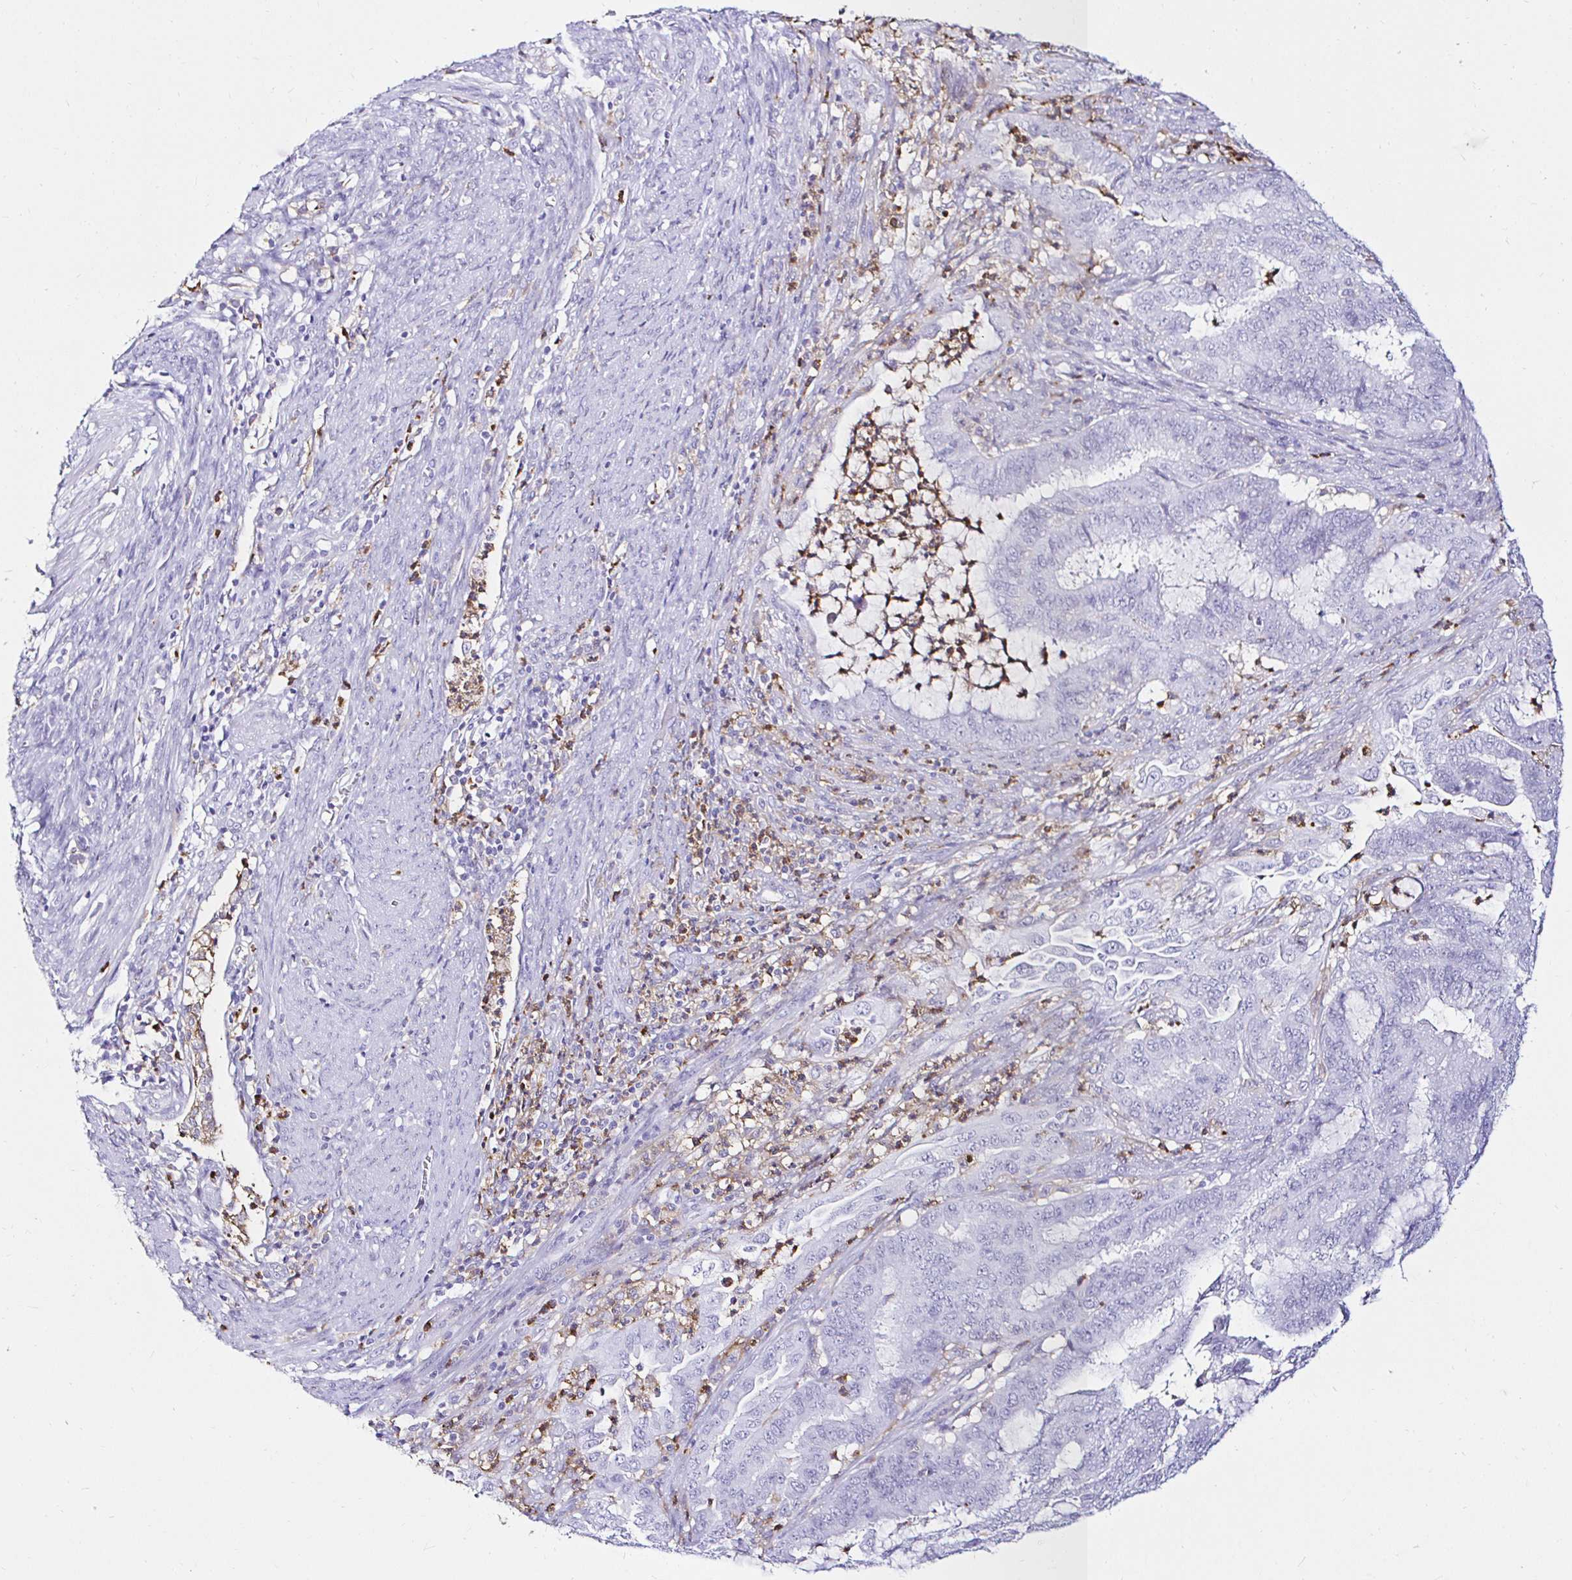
{"staining": {"intensity": "negative", "quantity": "none", "location": "none"}, "tissue": "endometrial cancer", "cell_type": "Tumor cells", "image_type": "cancer", "snomed": [{"axis": "morphology", "description": "Adenocarcinoma, NOS"}, {"axis": "topography", "description": "Endometrium"}], "caption": "A histopathology image of human endometrial cancer (adenocarcinoma) is negative for staining in tumor cells. The staining was performed using DAB to visualize the protein expression in brown, while the nuclei were stained in blue with hematoxylin (Magnification: 20x).", "gene": "CYBB", "patient": {"sex": "female", "age": 51}}